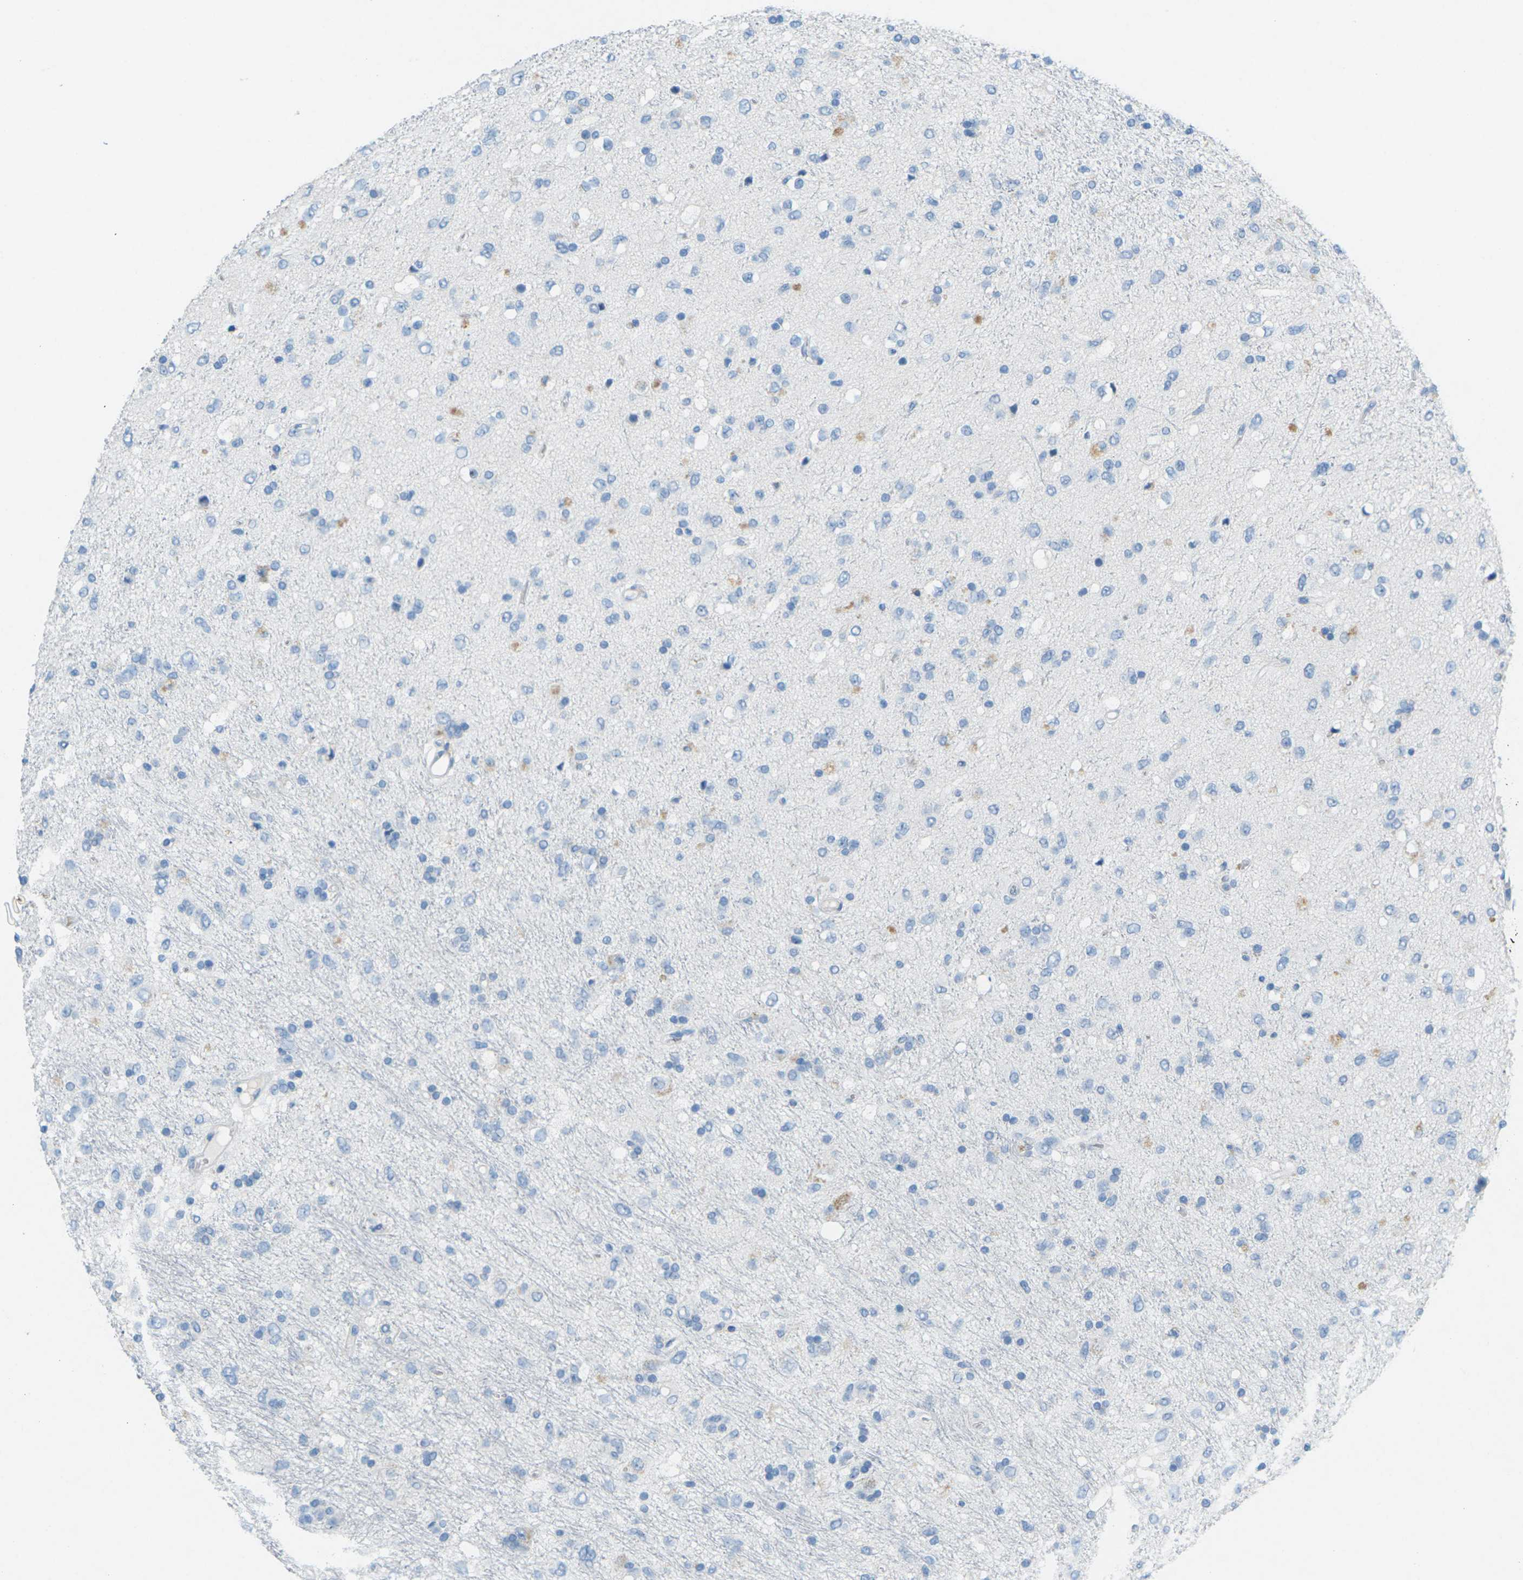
{"staining": {"intensity": "weak", "quantity": "<25%", "location": "cytoplasmic/membranous"}, "tissue": "glioma", "cell_type": "Tumor cells", "image_type": "cancer", "snomed": [{"axis": "morphology", "description": "Glioma, malignant, Low grade"}, {"axis": "topography", "description": "Brain"}], "caption": "This is an immunohistochemistry histopathology image of human glioma. There is no staining in tumor cells.", "gene": "CDH16", "patient": {"sex": "male", "age": 77}}